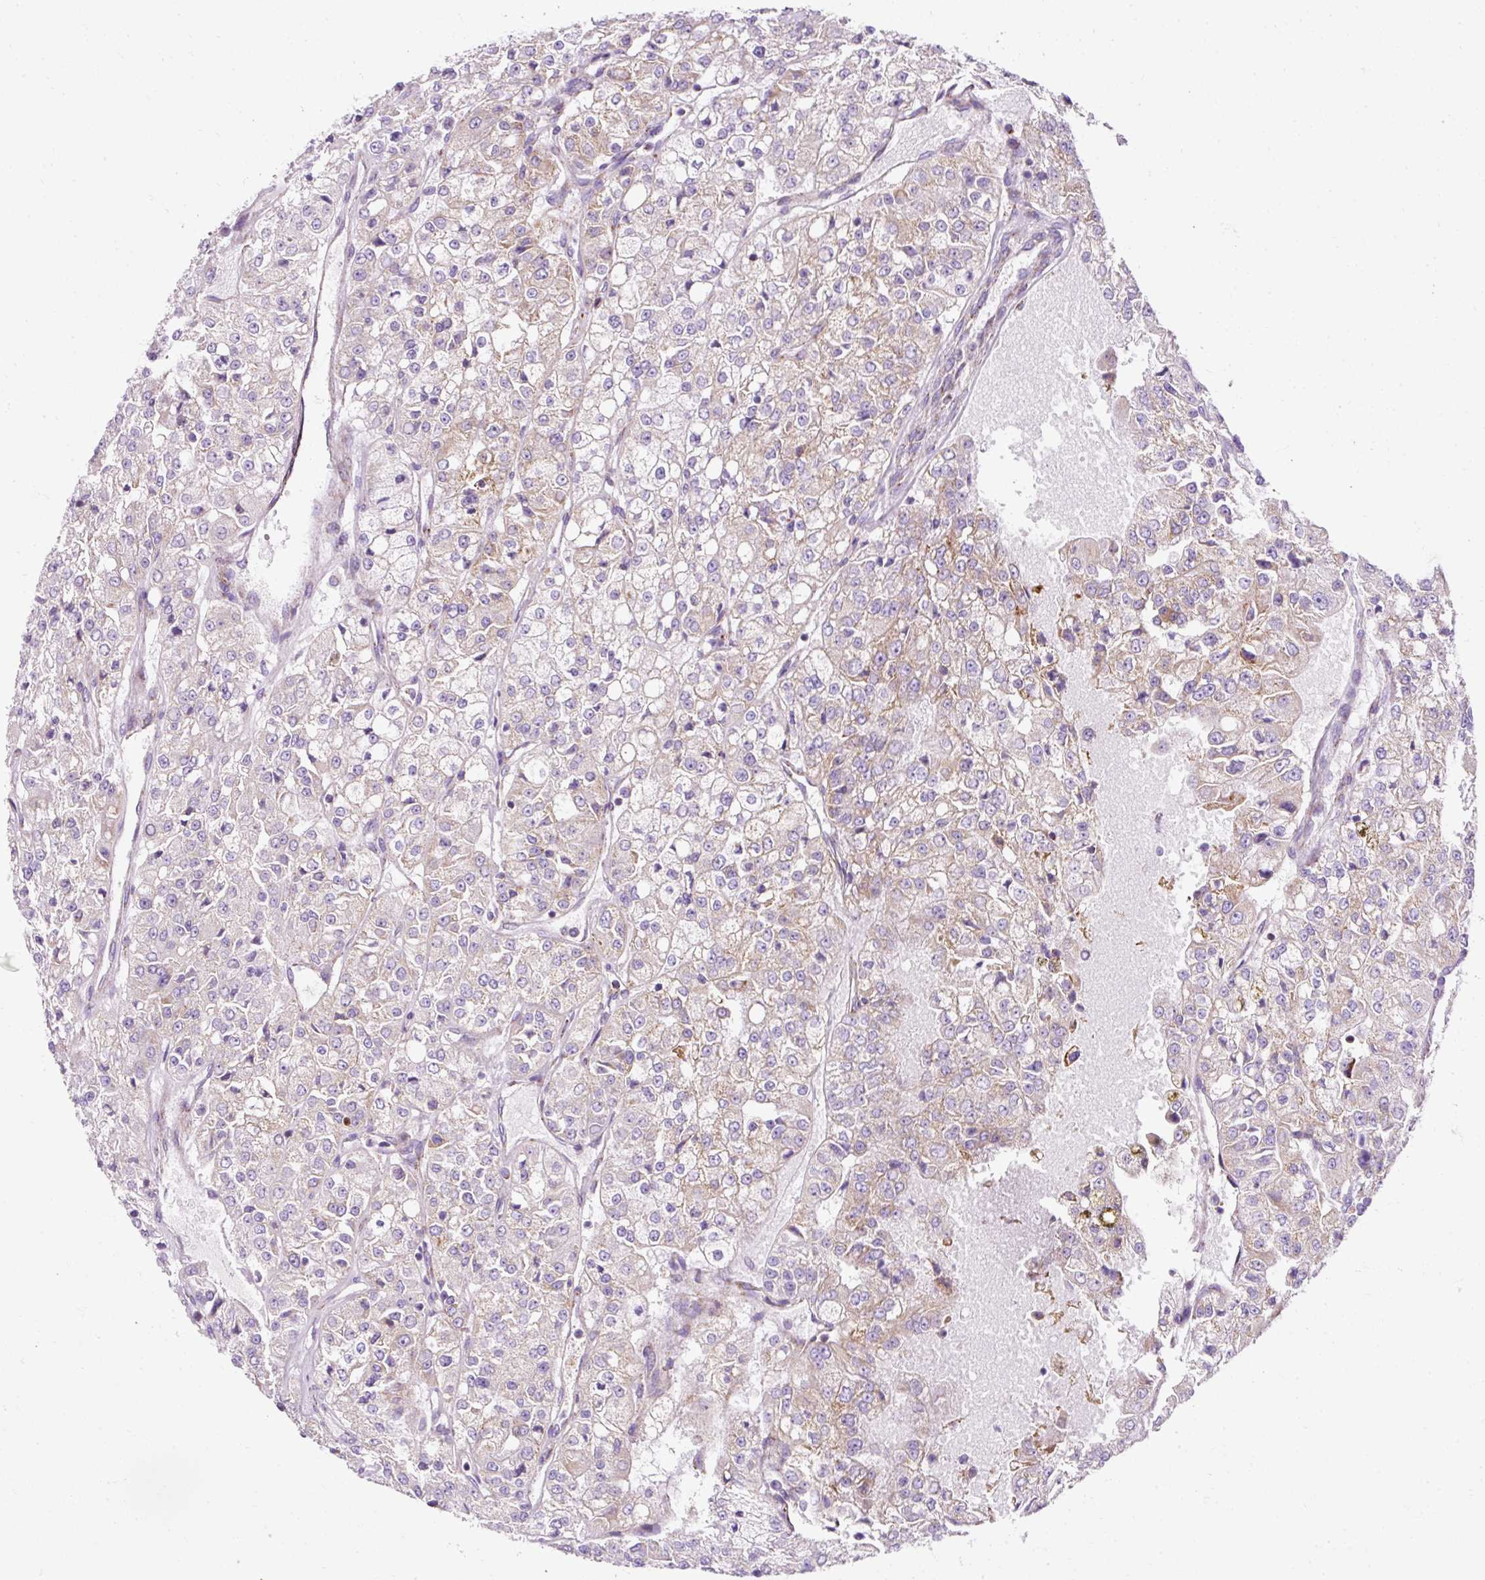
{"staining": {"intensity": "moderate", "quantity": "<25%", "location": "cytoplasmic/membranous"}, "tissue": "renal cancer", "cell_type": "Tumor cells", "image_type": "cancer", "snomed": [{"axis": "morphology", "description": "Adenocarcinoma, NOS"}, {"axis": "topography", "description": "Kidney"}], "caption": "Adenocarcinoma (renal) was stained to show a protein in brown. There is low levels of moderate cytoplasmic/membranous positivity in approximately <25% of tumor cells.", "gene": "PLPP2", "patient": {"sex": "female", "age": 63}}